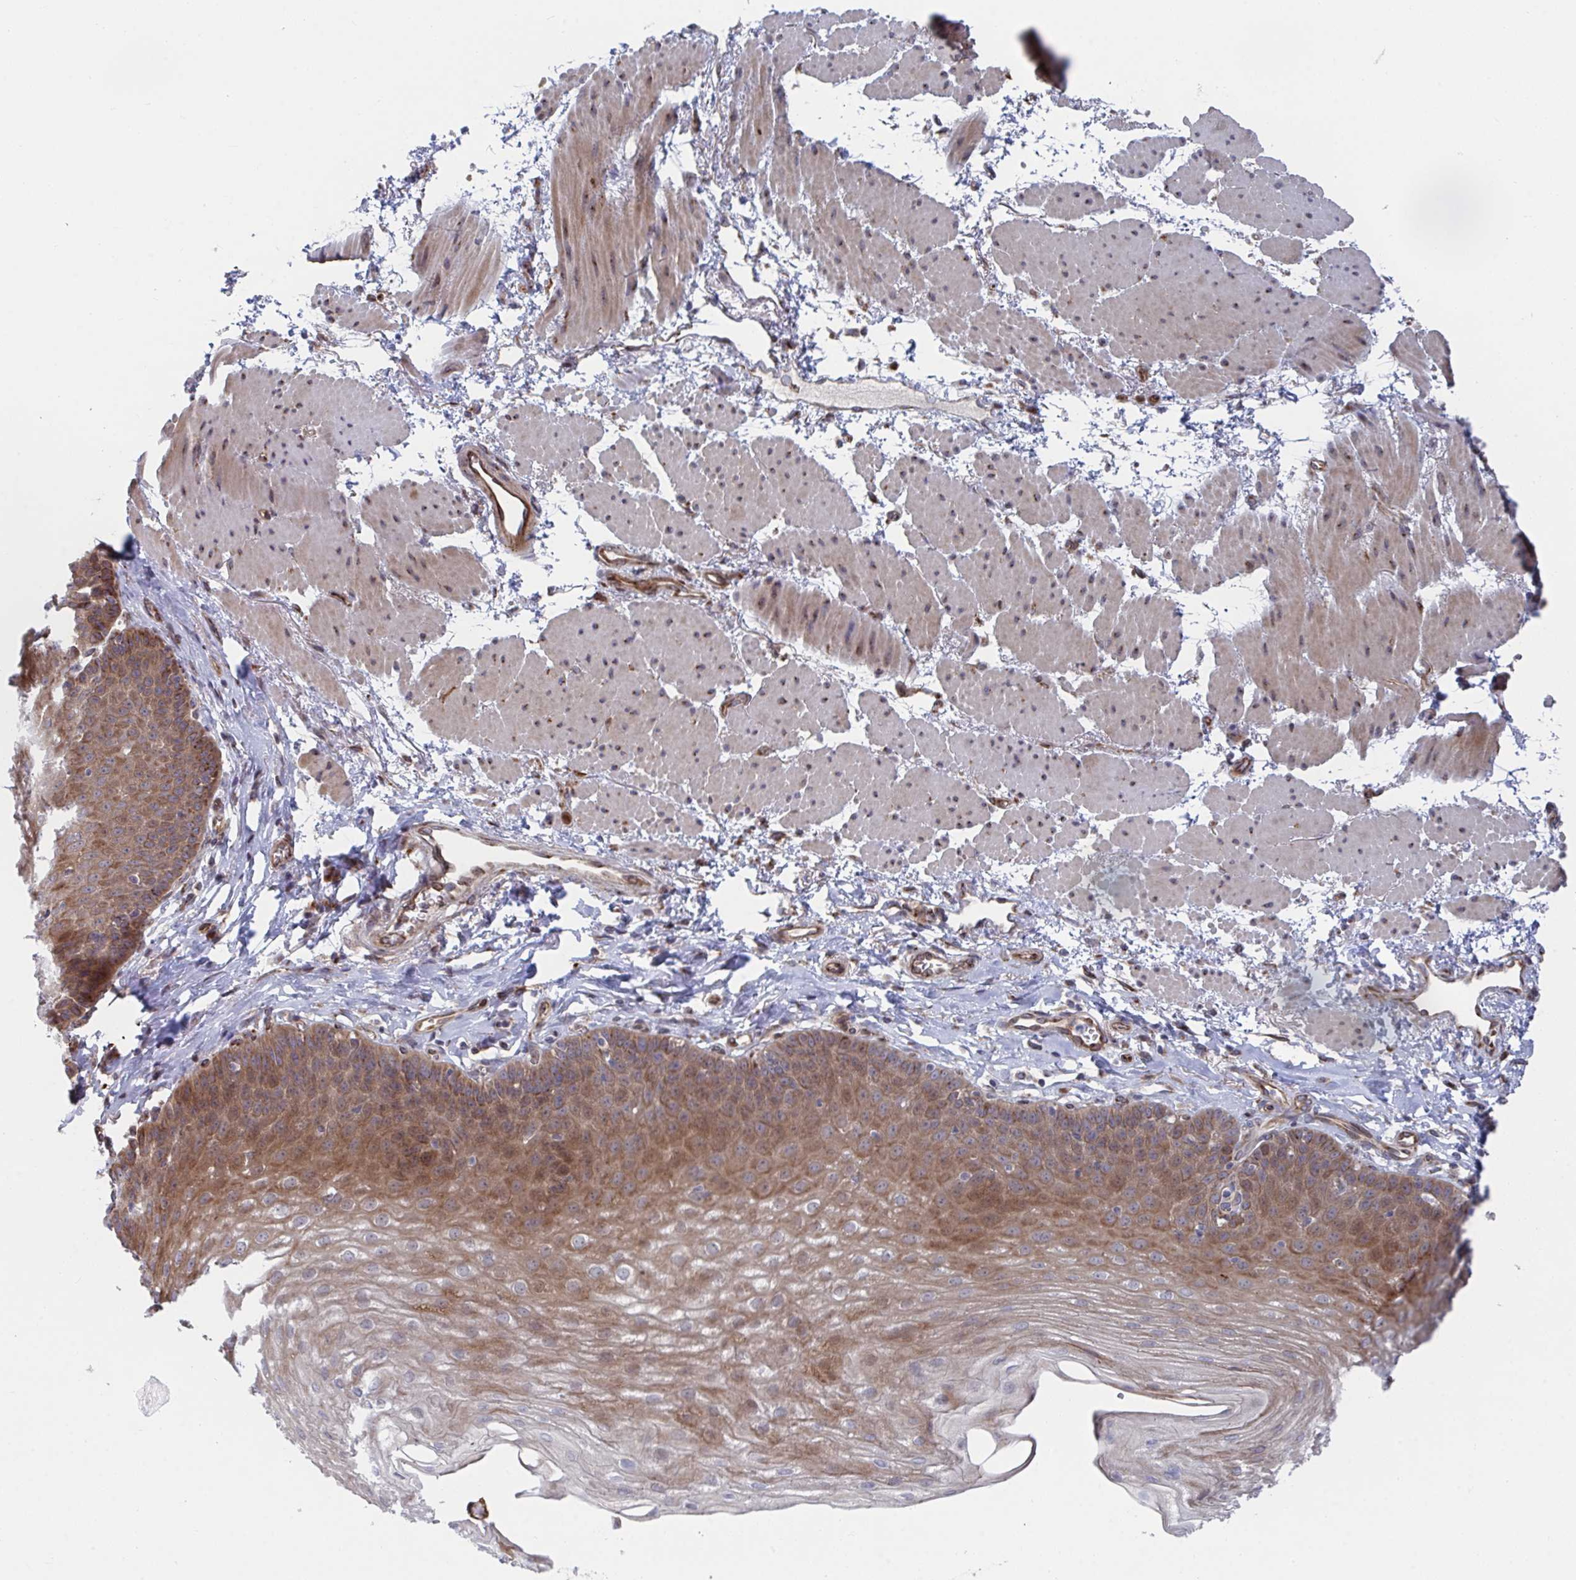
{"staining": {"intensity": "moderate", "quantity": ">75%", "location": "cytoplasmic/membranous"}, "tissue": "esophagus", "cell_type": "Squamous epithelial cells", "image_type": "normal", "snomed": [{"axis": "morphology", "description": "Normal tissue, NOS"}, {"axis": "topography", "description": "Esophagus"}], "caption": "A brown stain shows moderate cytoplasmic/membranous expression of a protein in squamous epithelial cells of normal esophagus. Nuclei are stained in blue.", "gene": "FJX1", "patient": {"sex": "female", "age": 81}}